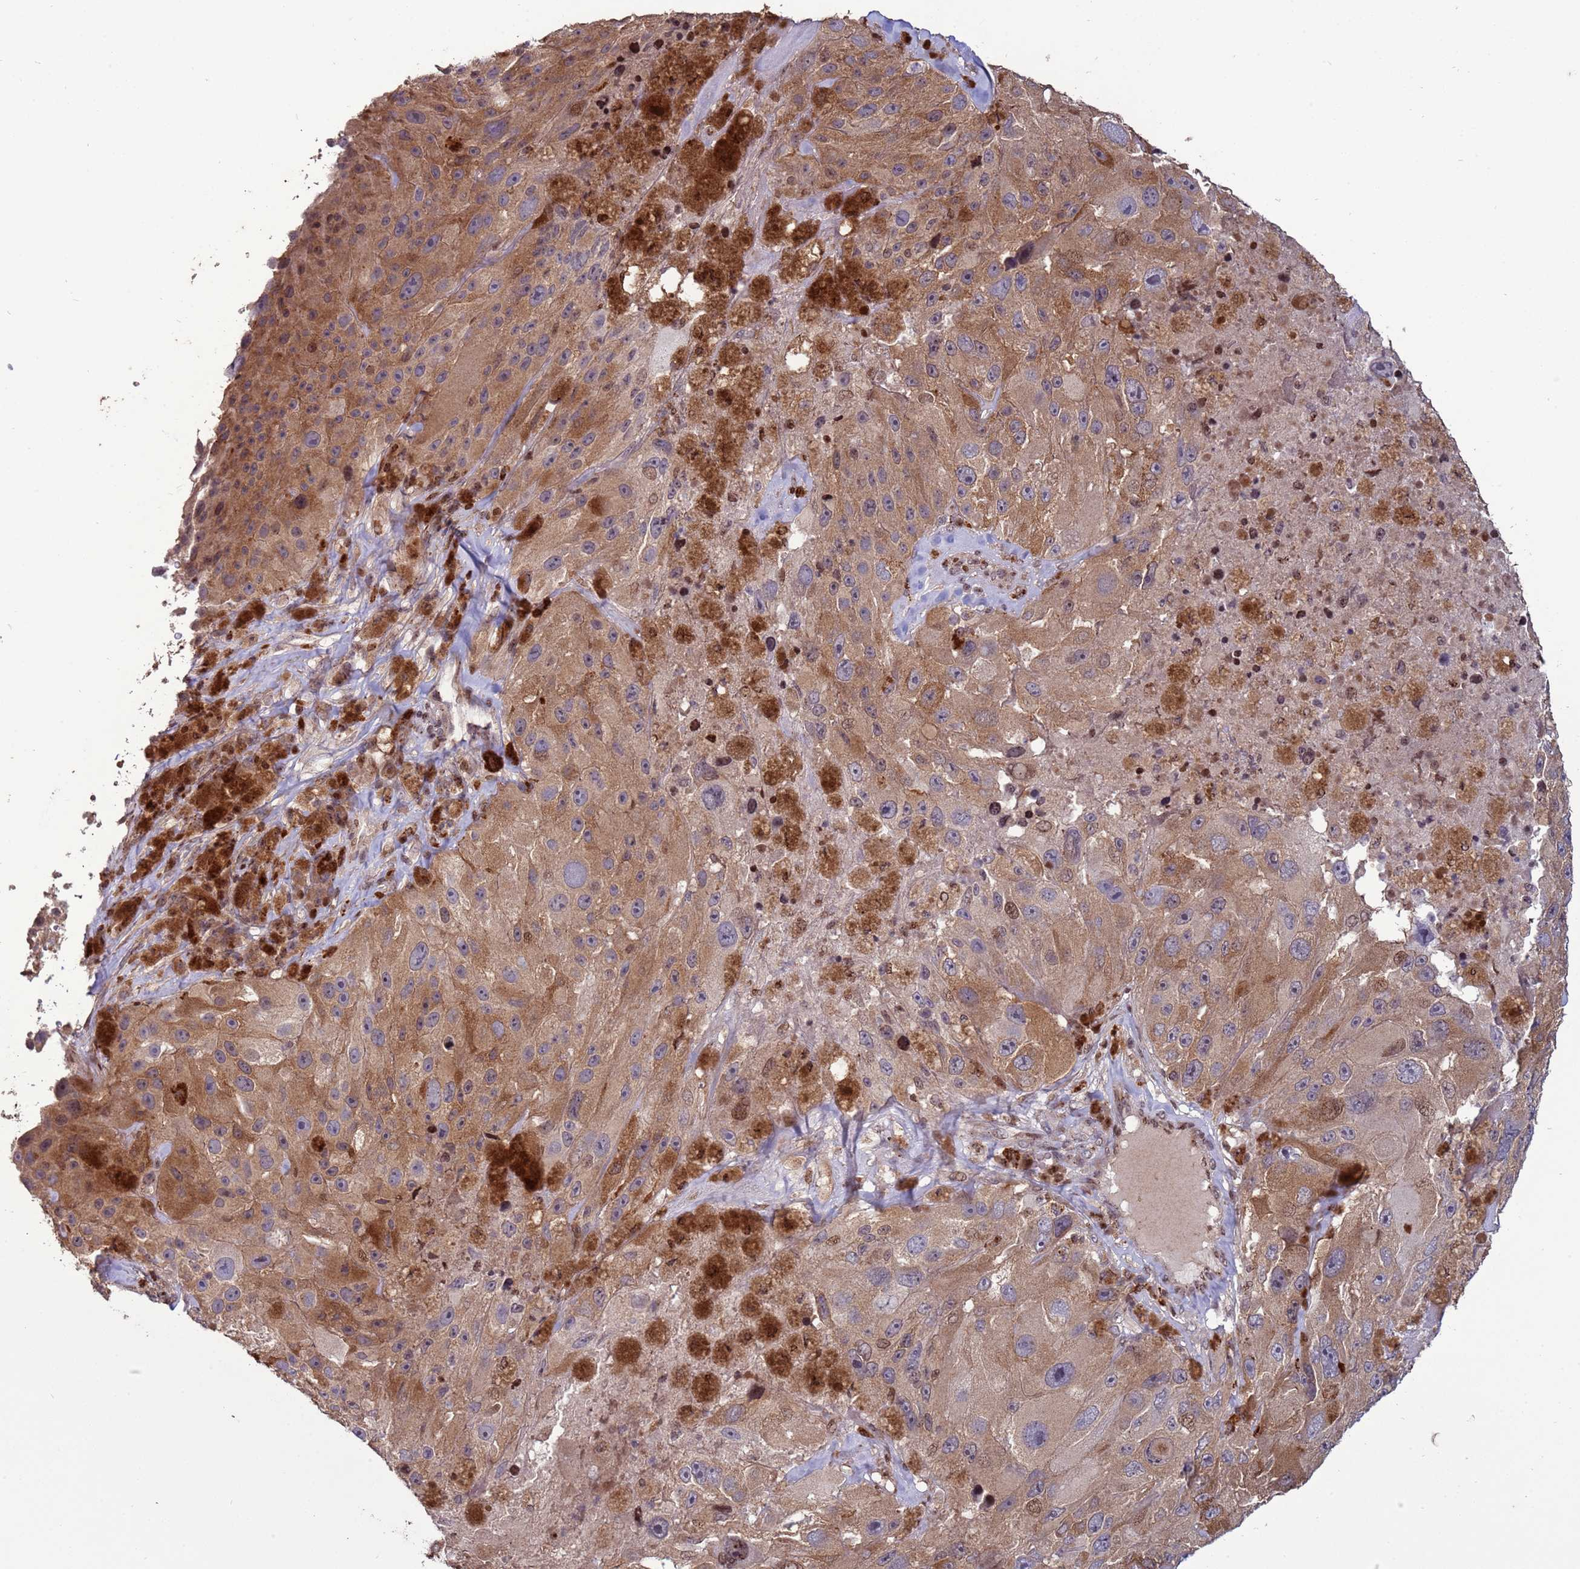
{"staining": {"intensity": "moderate", "quantity": "25%-75%", "location": "cytoplasmic/membranous"}, "tissue": "melanoma", "cell_type": "Tumor cells", "image_type": "cancer", "snomed": [{"axis": "morphology", "description": "Malignant melanoma, Metastatic site"}, {"axis": "topography", "description": "Lymph node"}], "caption": "This image demonstrates IHC staining of melanoma, with medium moderate cytoplasmic/membranous expression in approximately 25%-75% of tumor cells.", "gene": "HGH1", "patient": {"sex": "male", "age": 62}}